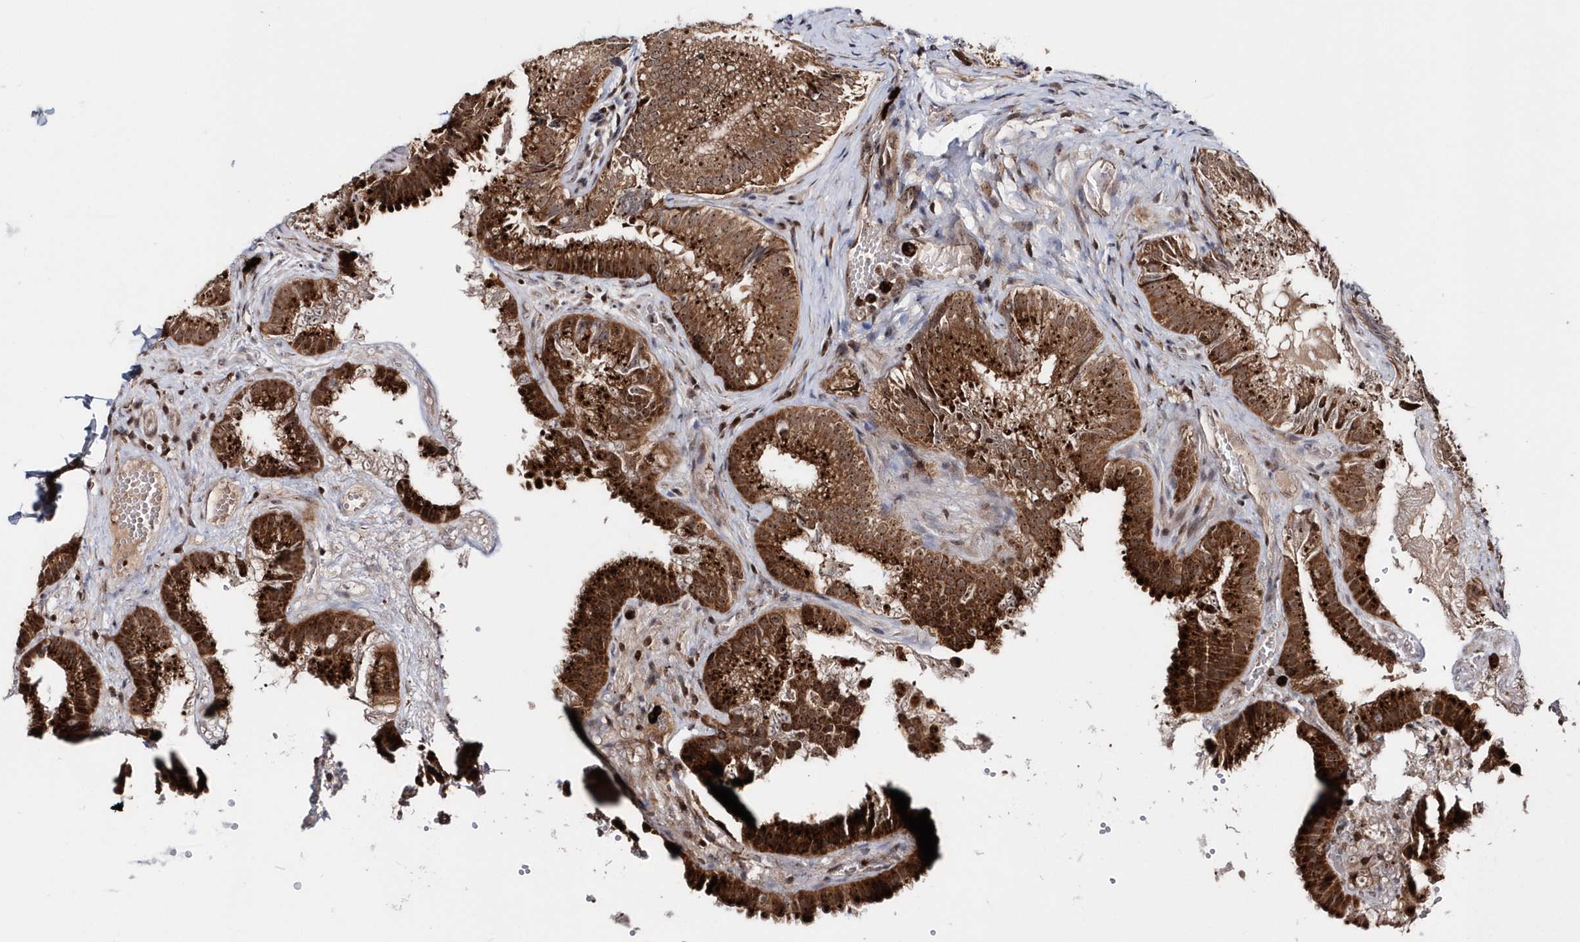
{"staining": {"intensity": "strong", "quantity": ">75%", "location": "cytoplasmic/membranous,nuclear"}, "tissue": "gallbladder", "cell_type": "Glandular cells", "image_type": "normal", "snomed": [{"axis": "morphology", "description": "Normal tissue, NOS"}, {"axis": "topography", "description": "Gallbladder"}], "caption": "This micrograph reveals immunohistochemistry staining of benign gallbladder, with high strong cytoplasmic/membranous,nuclear positivity in about >75% of glandular cells.", "gene": "SOWAHB", "patient": {"sex": "female", "age": 30}}